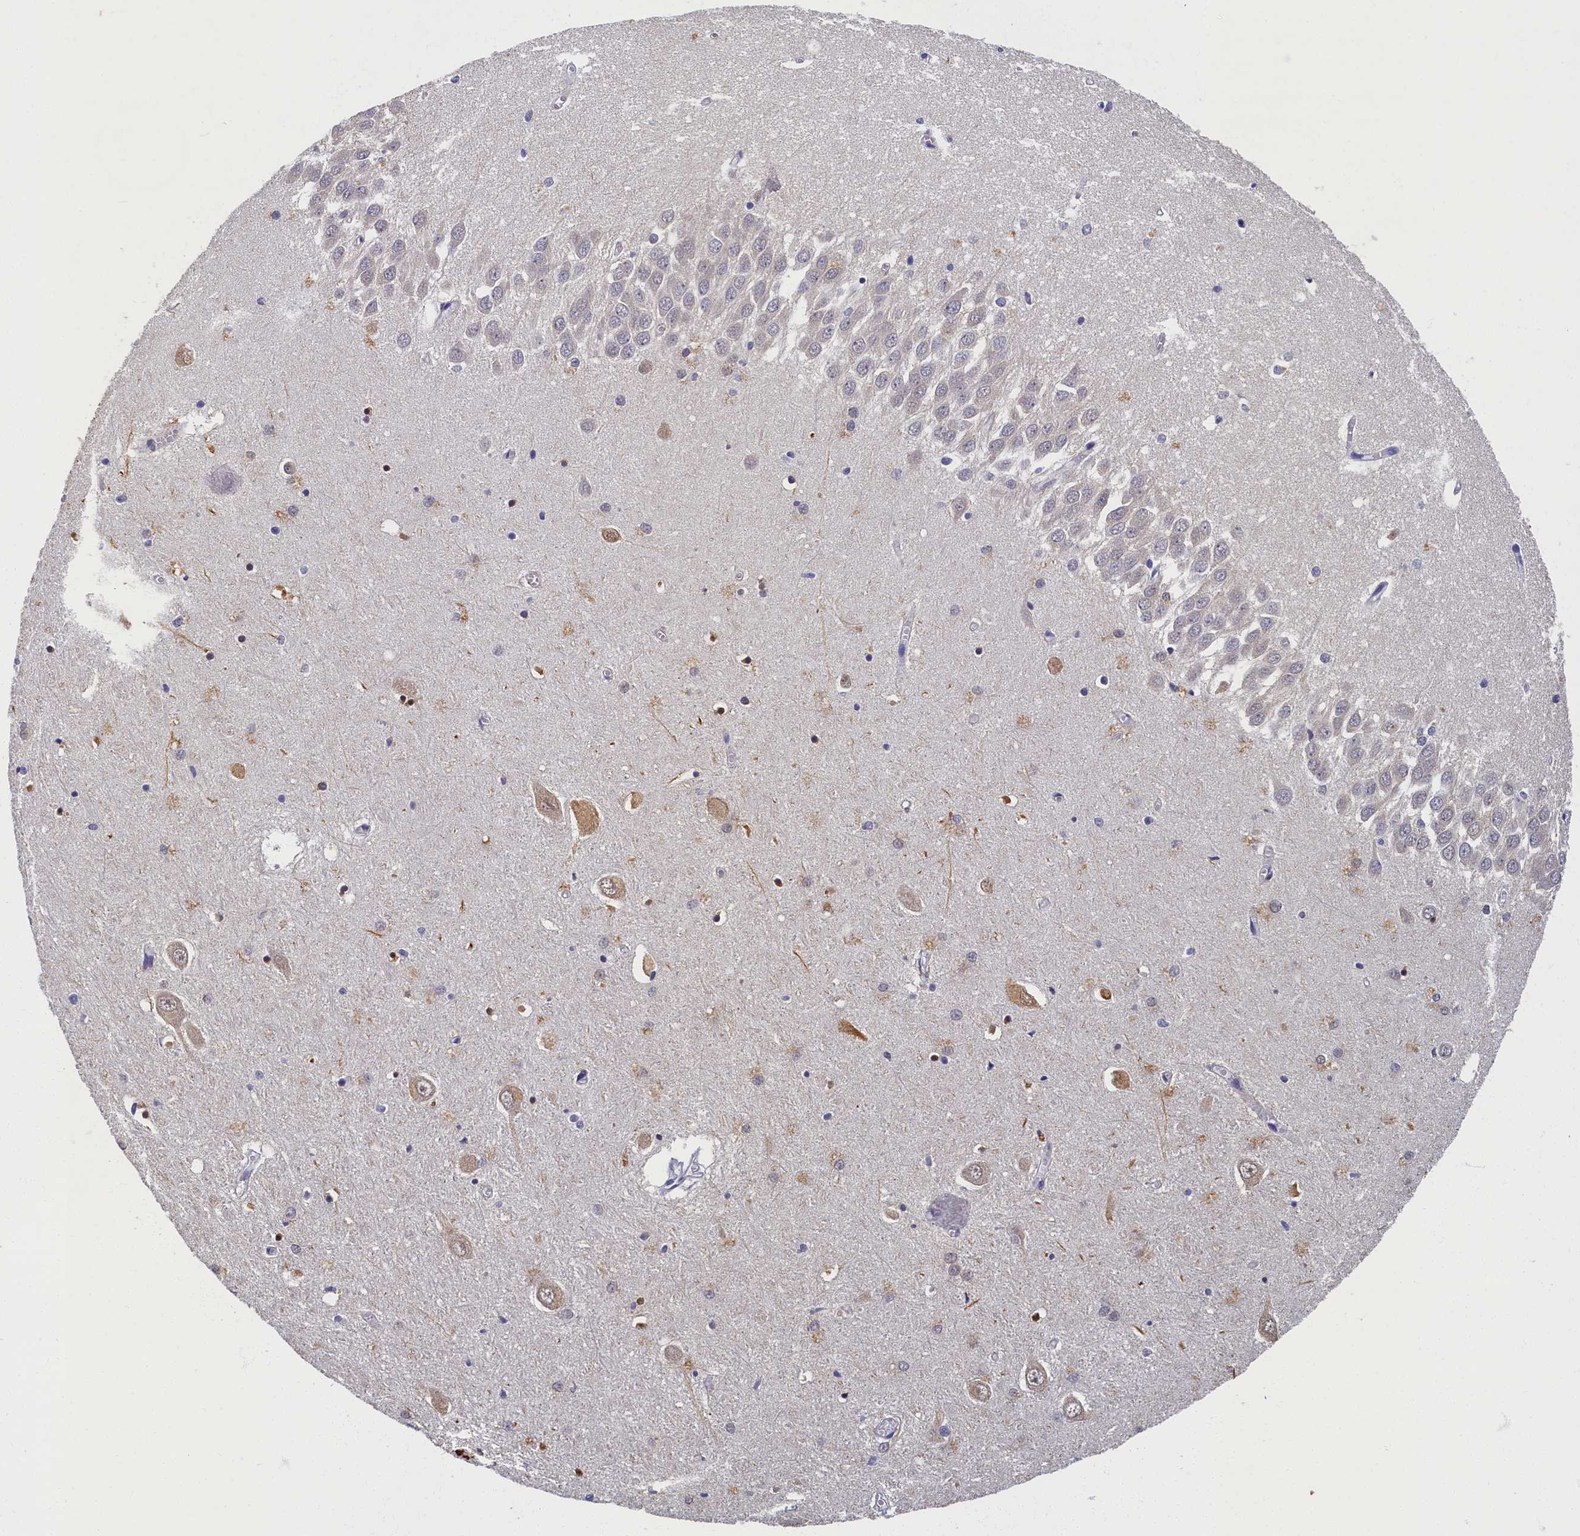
{"staining": {"intensity": "weak", "quantity": "25%-75%", "location": "nuclear"}, "tissue": "hippocampus", "cell_type": "Glial cells", "image_type": "normal", "snomed": [{"axis": "morphology", "description": "Normal tissue, NOS"}, {"axis": "topography", "description": "Hippocampus"}], "caption": "This micrograph exhibits immunohistochemistry staining of unremarkable human hippocampus, with low weak nuclear positivity in approximately 25%-75% of glial cells.", "gene": "TBCB", "patient": {"sex": "male", "age": 70}}